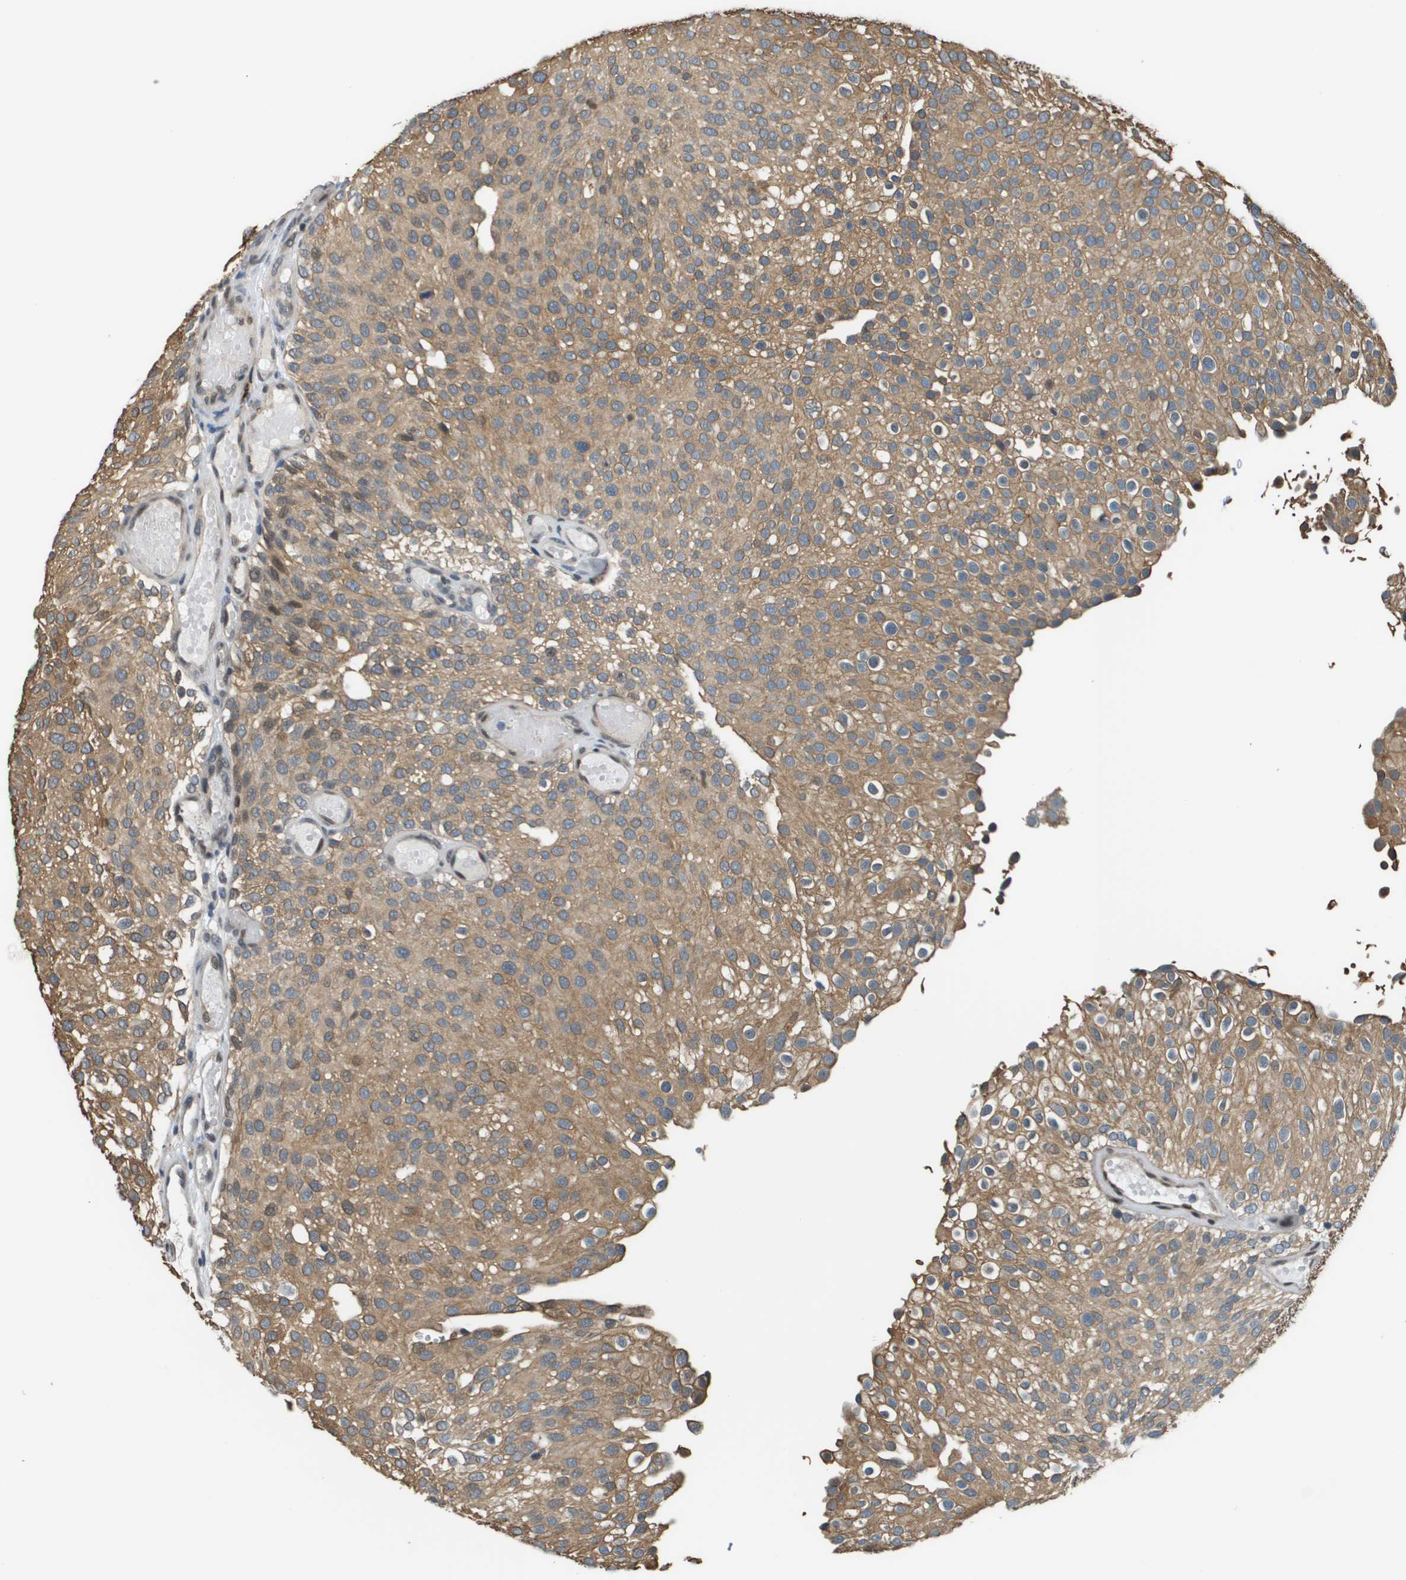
{"staining": {"intensity": "moderate", "quantity": ">75%", "location": "cytoplasmic/membranous"}, "tissue": "urothelial cancer", "cell_type": "Tumor cells", "image_type": "cancer", "snomed": [{"axis": "morphology", "description": "Urothelial carcinoma, Low grade"}, {"axis": "topography", "description": "Urinary bladder"}], "caption": "Urothelial cancer stained with a protein marker reveals moderate staining in tumor cells.", "gene": "FANCC", "patient": {"sex": "male", "age": 78}}